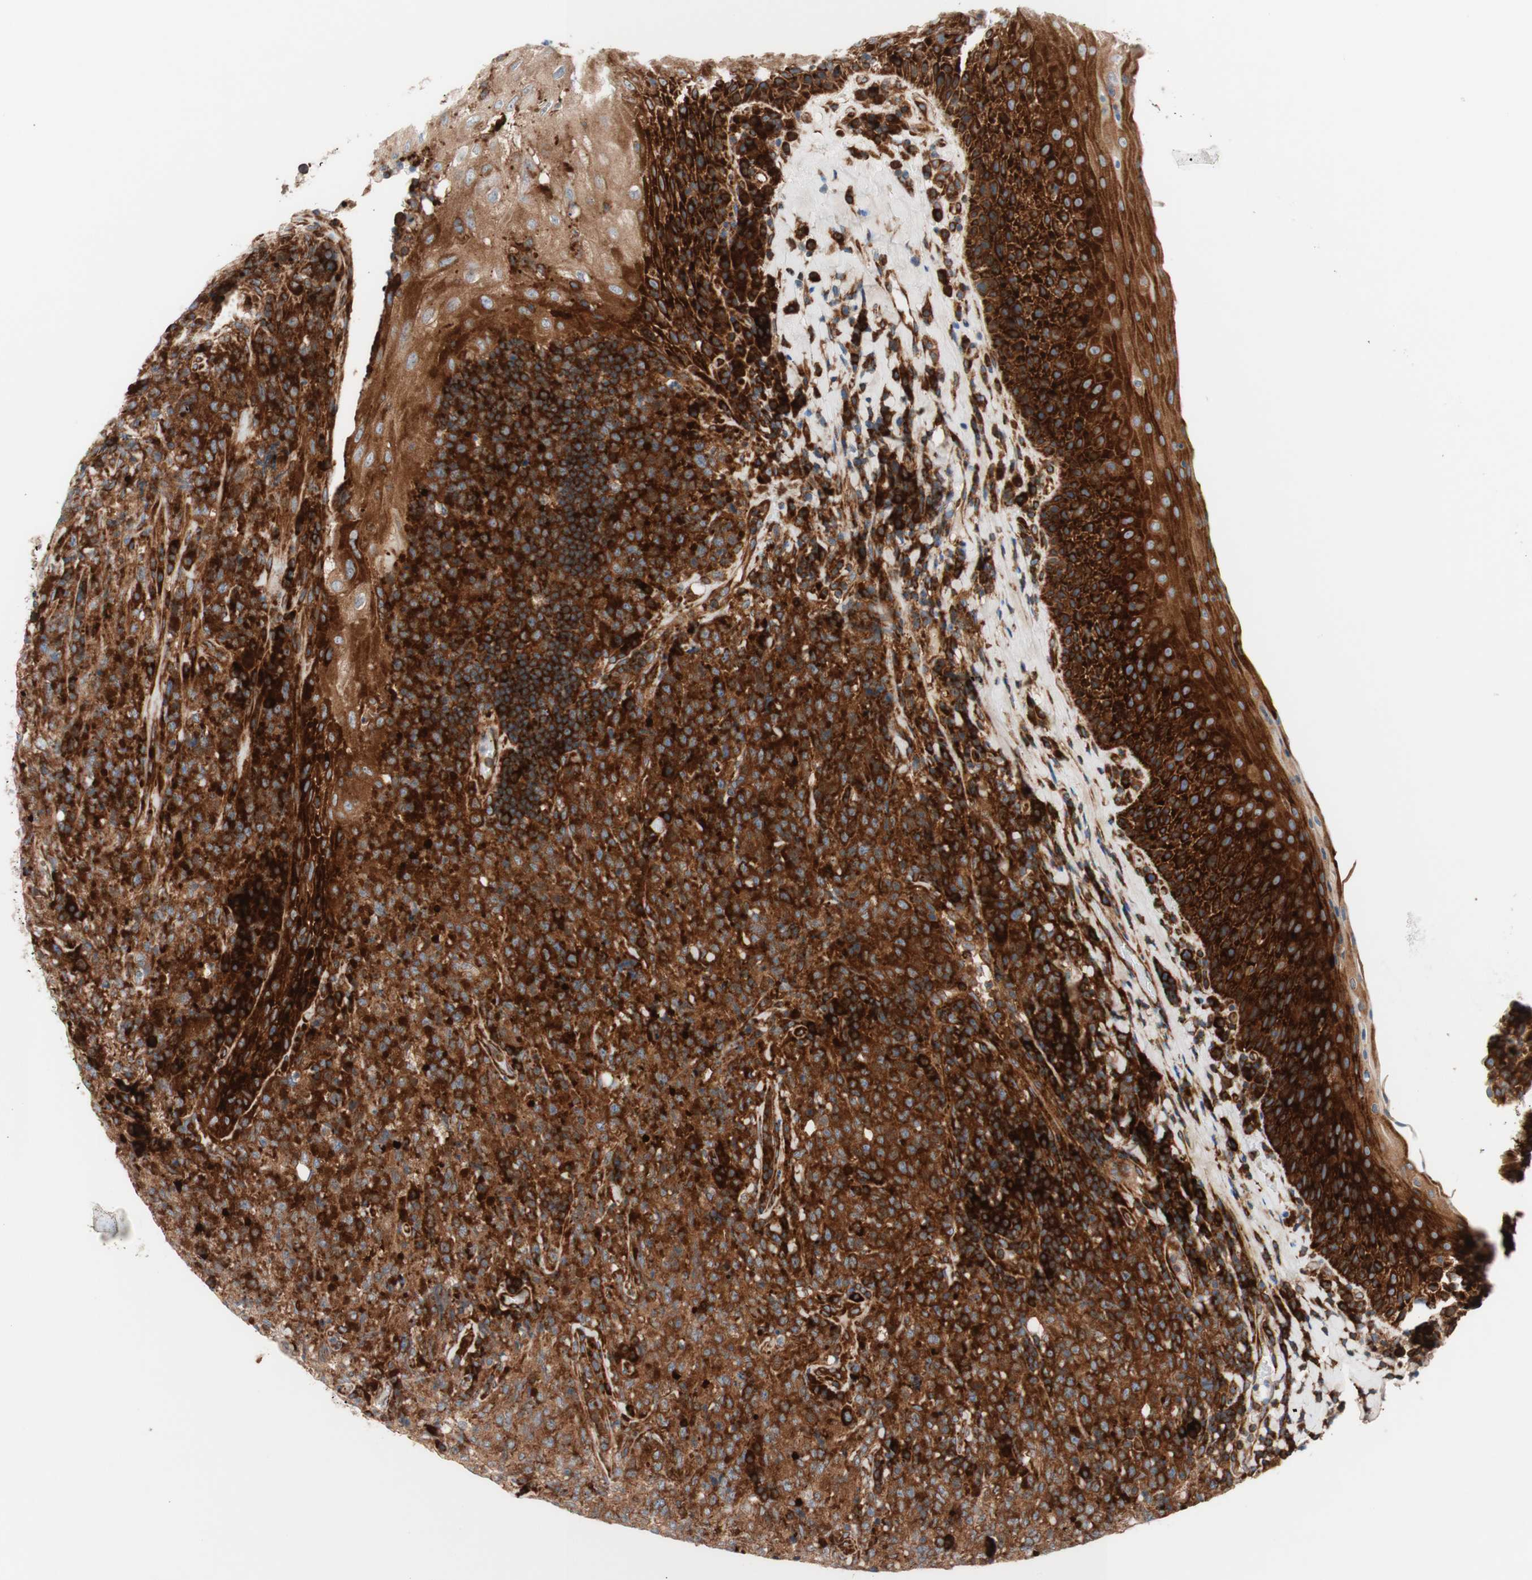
{"staining": {"intensity": "strong", "quantity": ">75%", "location": "cytoplasmic/membranous"}, "tissue": "lymphoma", "cell_type": "Tumor cells", "image_type": "cancer", "snomed": [{"axis": "morphology", "description": "Malignant lymphoma, non-Hodgkin's type, High grade"}, {"axis": "topography", "description": "Tonsil"}], "caption": "DAB immunohistochemical staining of high-grade malignant lymphoma, non-Hodgkin's type shows strong cytoplasmic/membranous protein expression in about >75% of tumor cells.", "gene": "CCN4", "patient": {"sex": "female", "age": 36}}